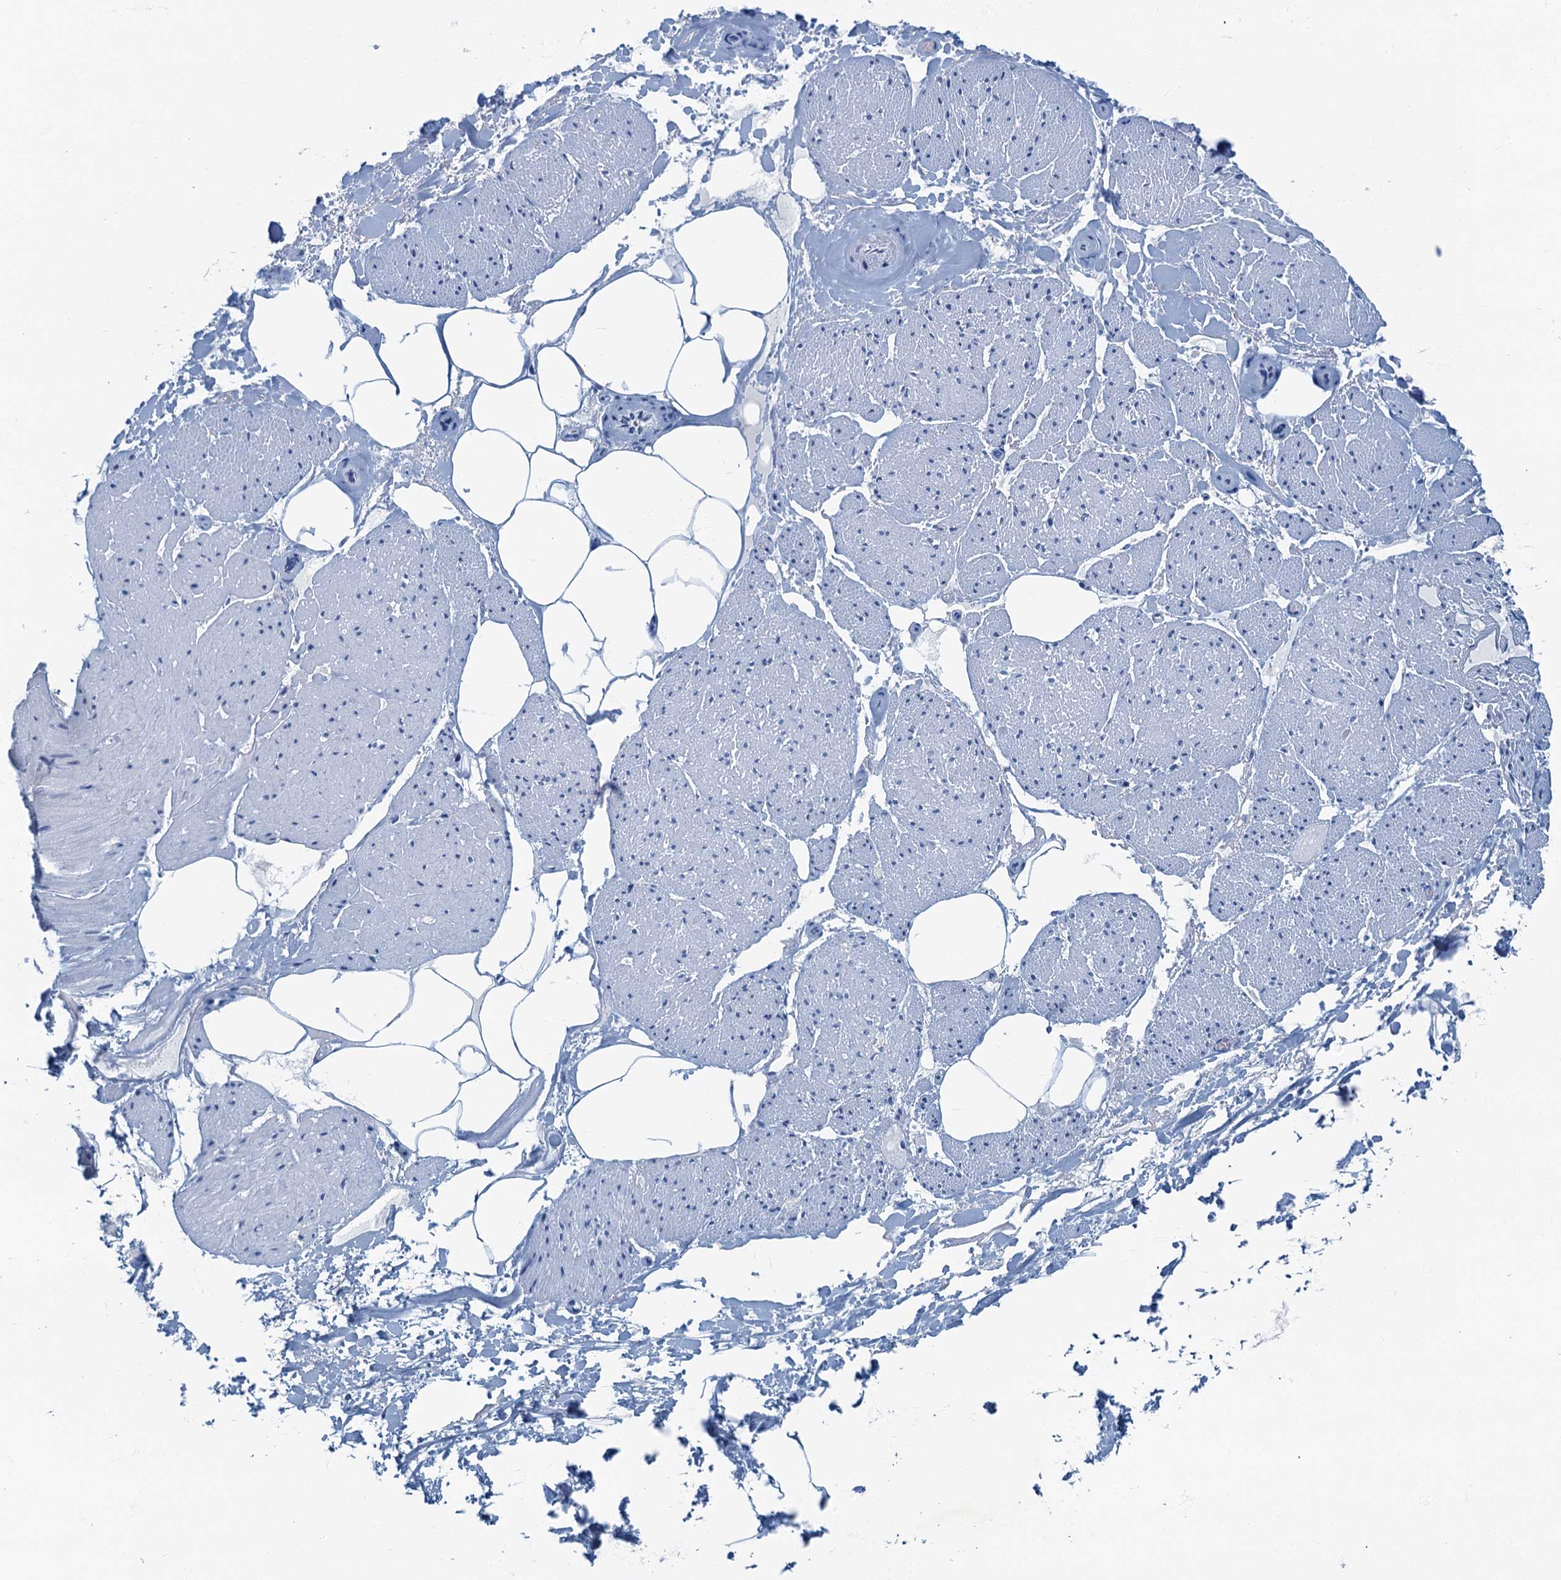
{"staining": {"intensity": "negative", "quantity": "none", "location": "none"}, "tissue": "adipose tissue", "cell_type": "Adipocytes", "image_type": "normal", "snomed": [{"axis": "morphology", "description": "Normal tissue, NOS"}, {"axis": "morphology", "description": "Adenocarcinoma, Low grade"}, {"axis": "topography", "description": "Prostate"}, {"axis": "topography", "description": "Peripheral nerve tissue"}], "caption": "Normal adipose tissue was stained to show a protein in brown. There is no significant staining in adipocytes. Brightfield microscopy of IHC stained with DAB (3,3'-diaminobenzidine) (brown) and hematoxylin (blue), captured at high magnification.", "gene": "ANKDD1A", "patient": {"sex": "male", "age": 63}}